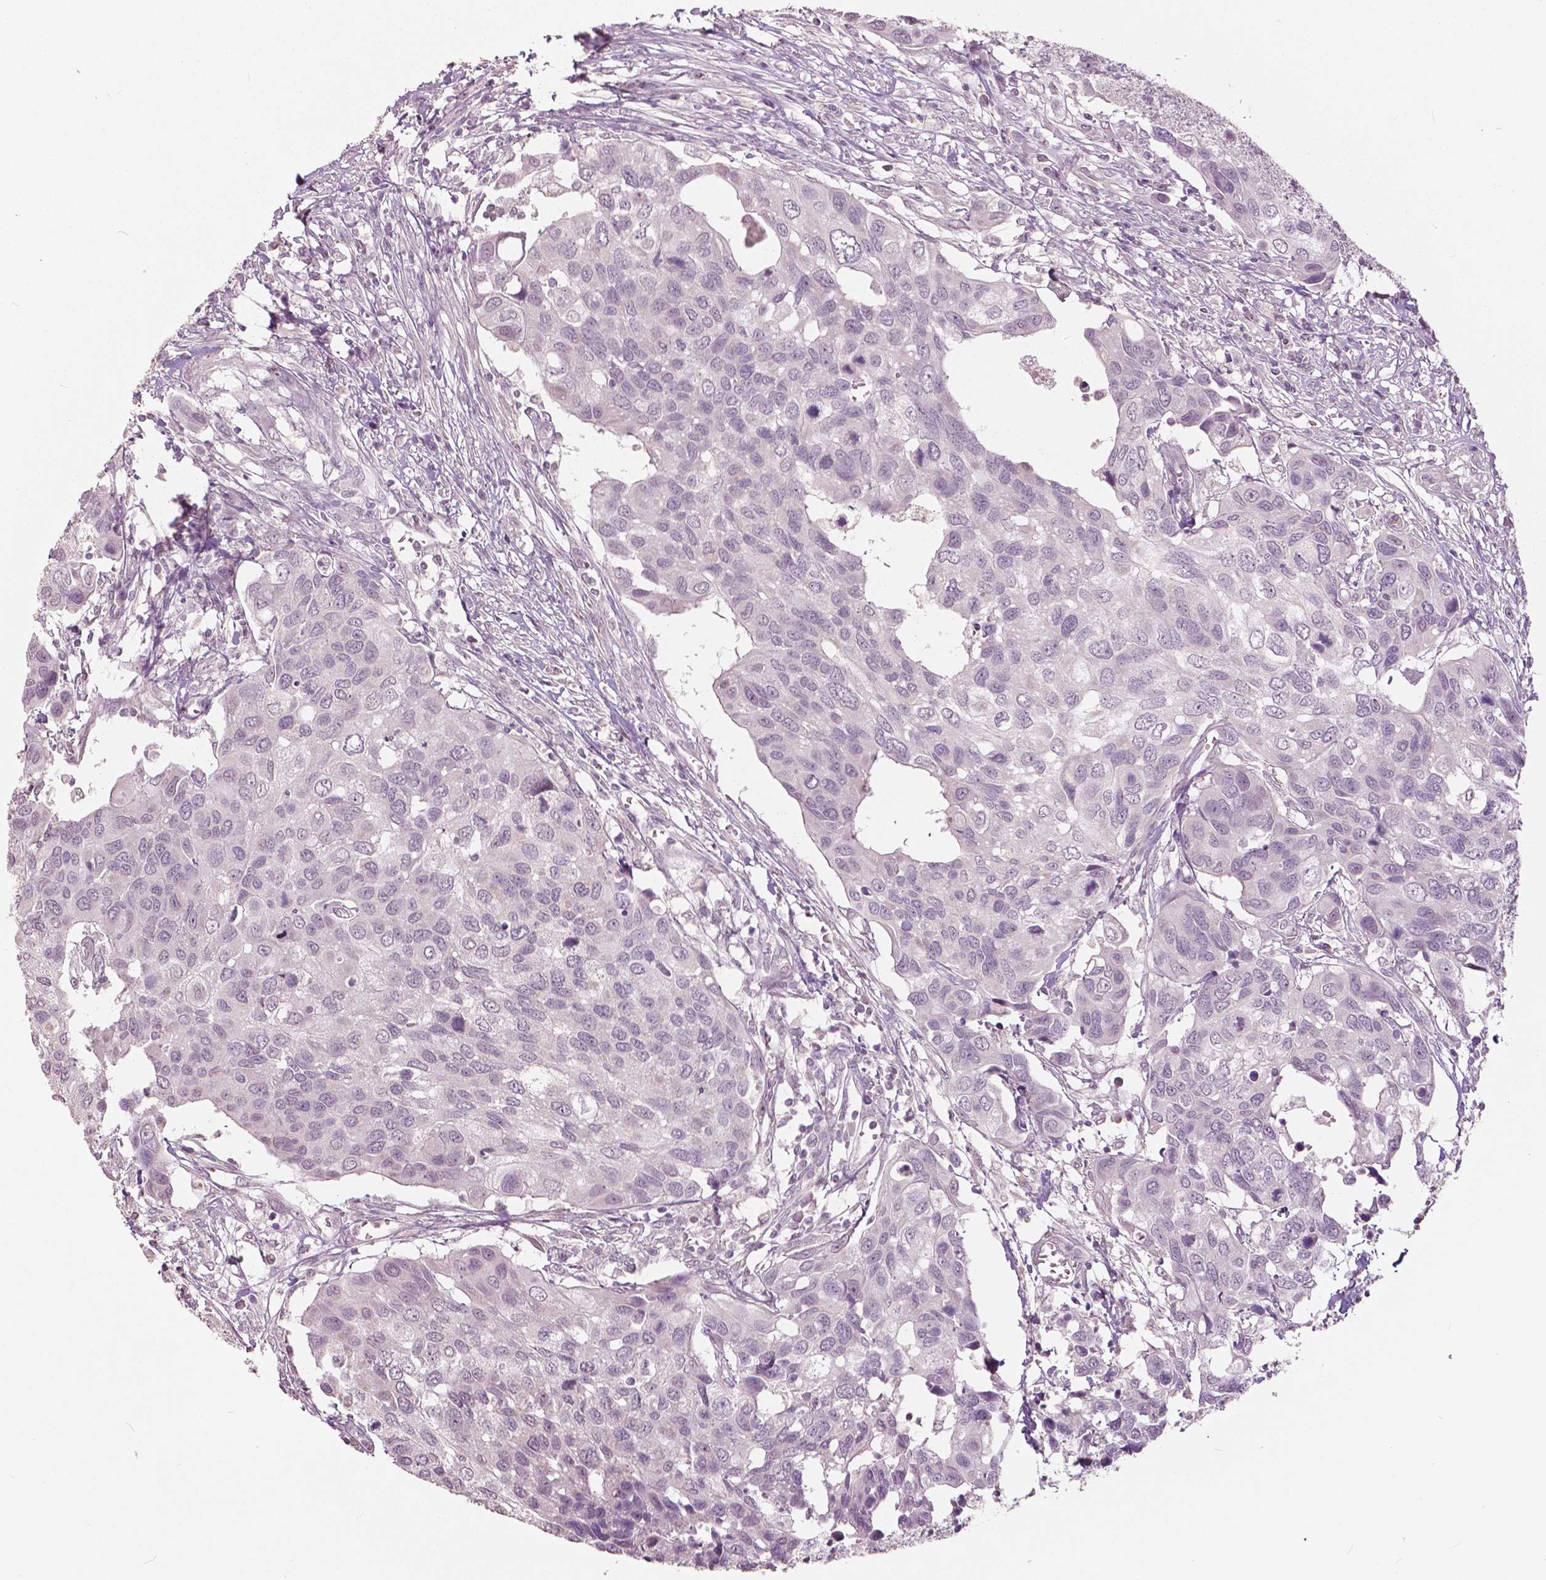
{"staining": {"intensity": "negative", "quantity": "none", "location": "none"}, "tissue": "urothelial cancer", "cell_type": "Tumor cells", "image_type": "cancer", "snomed": [{"axis": "morphology", "description": "Urothelial carcinoma, High grade"}, {"axis": "topography", "description": "Urinary bladder"}], "caption": "There is no significant positivity in tumor cells of urothelial cancer.", "gene": "NANOG", "patient": {"sex": "male", "age": 60}}